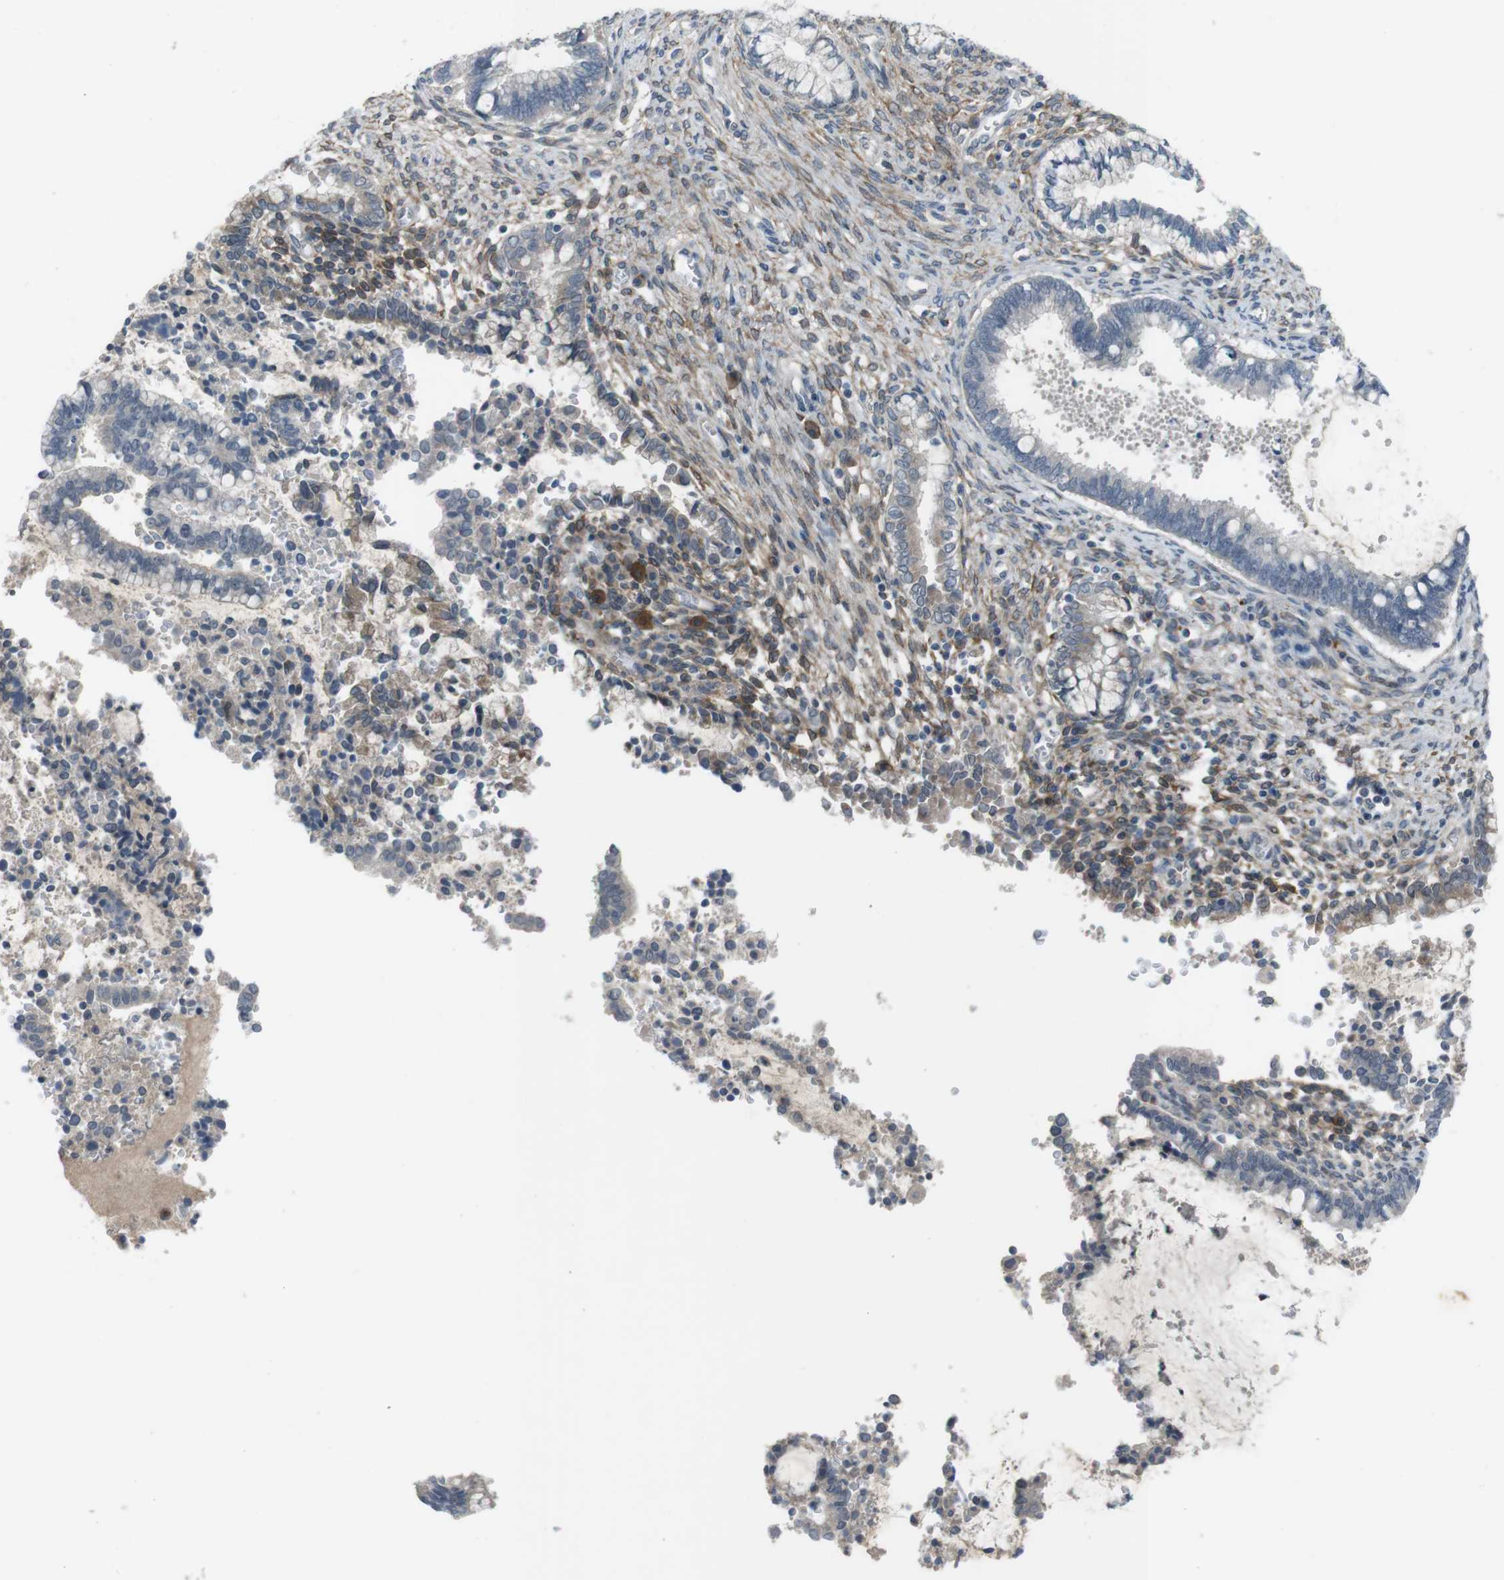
{"staining": {"intensity": "negative", "quantity": "none", "location": "none"}, "tissue": "cervical cancer", "cell_type": "Tumor cells", "image_type": "cancer", "snomed": [{"axis": "morphology", "description": "Adenocarcinoma, NOS"}, {"axis": "topography", "description": "Cervix"}], "caption": "Tumor cells are negative for brown protein staining in cervical cancer (adenocarcinoma).", "gene": "ANK2", "patient": {"sex": "female", "age": 44}}